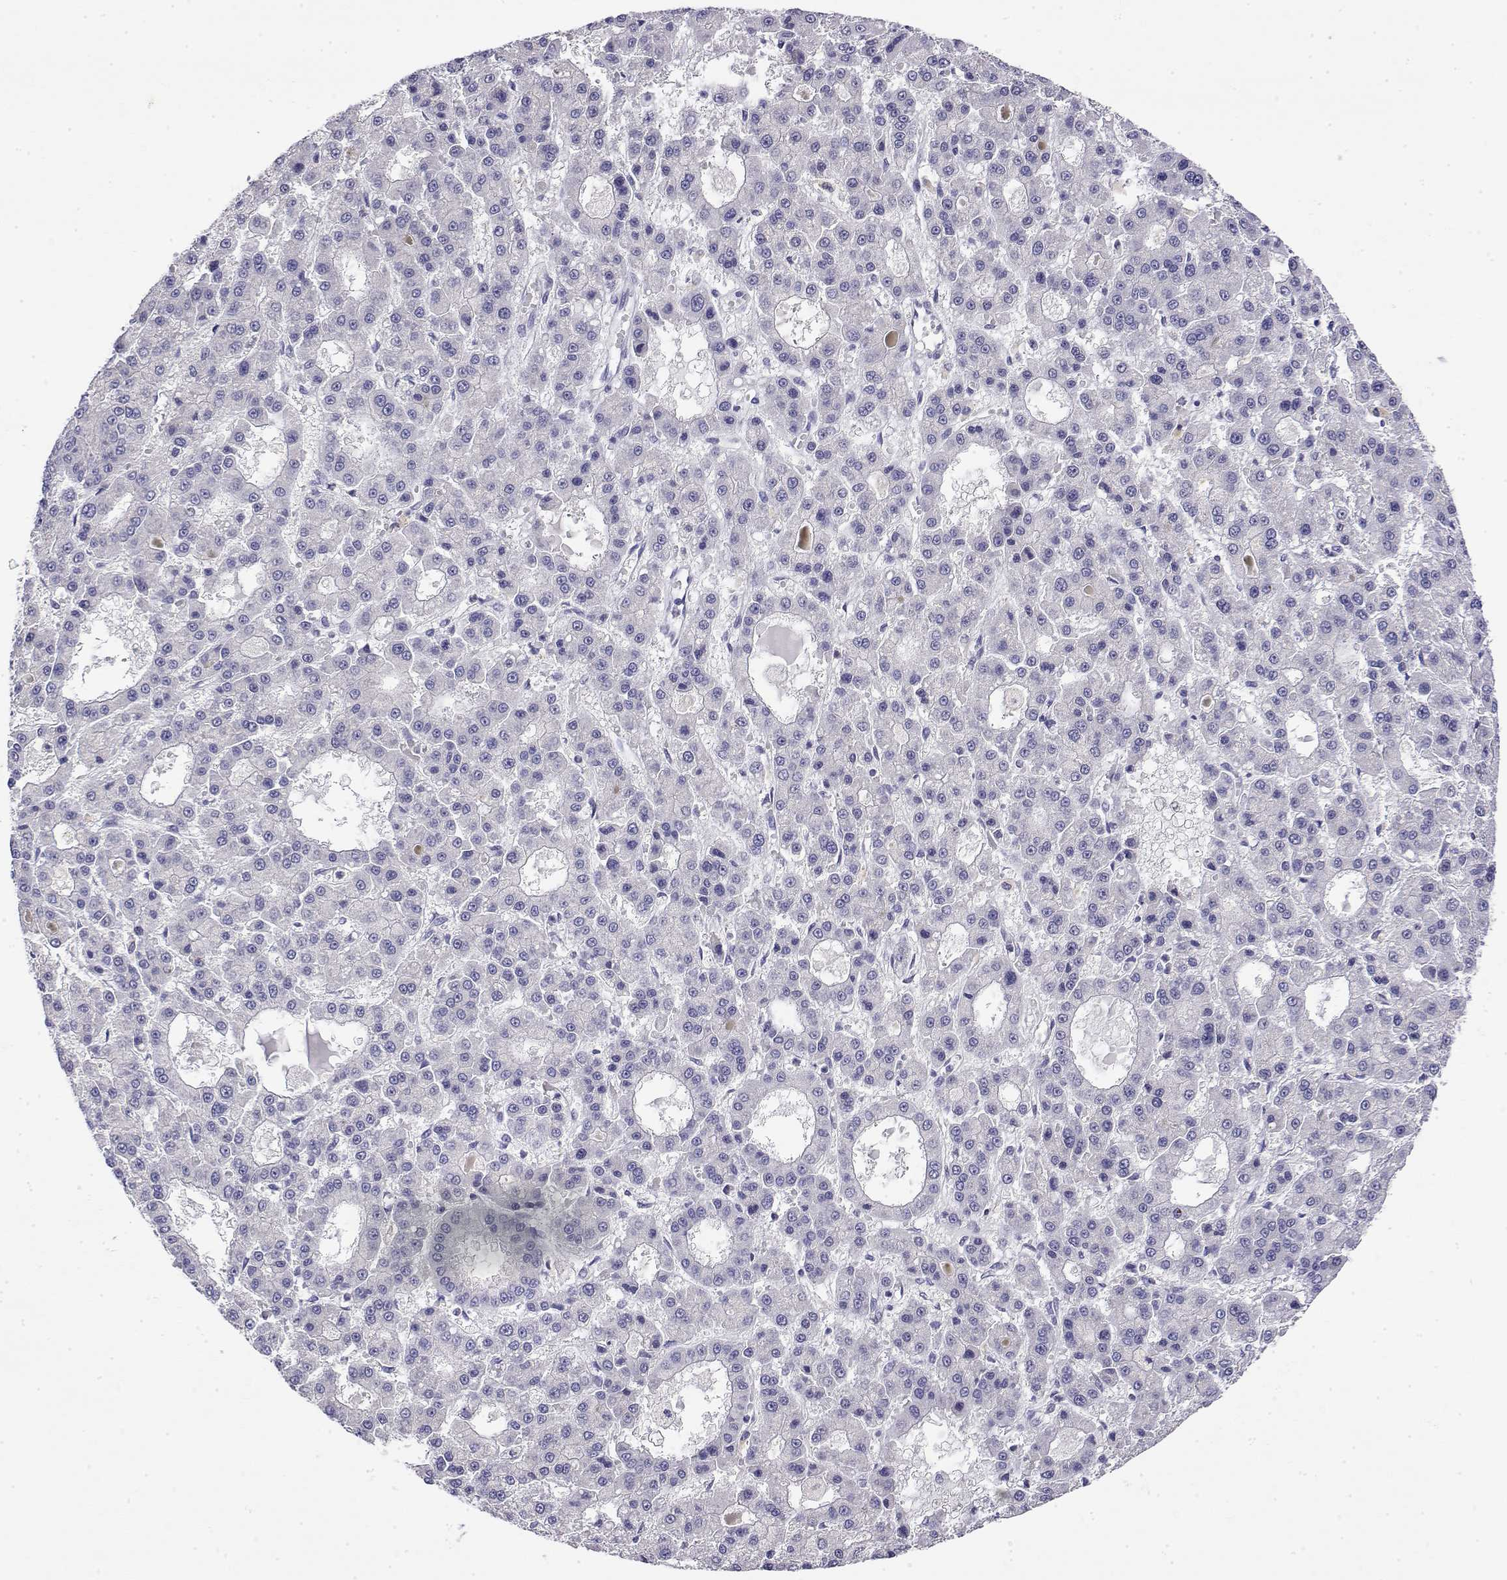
{"staining": {"intensity": "negative", "quantity": "none", "location": "none"}, "tissue": "liver cancer", "cell_type": "Tumor cells", "image_type": "cancer", "snomed": [{"axis": "morphology", "description": "Carcinoma, Hepatocellular, NOS"}, {"axis": "topography", "description": "Liver"}], "caption": "This is an immunohistochemistry (IHC) histopathology image of liver cancer (hepatocellular carcinoma). There is no expression in tumor cells.", "gene": "LY6D", "patient": {"sex": "male", "age": 70}}